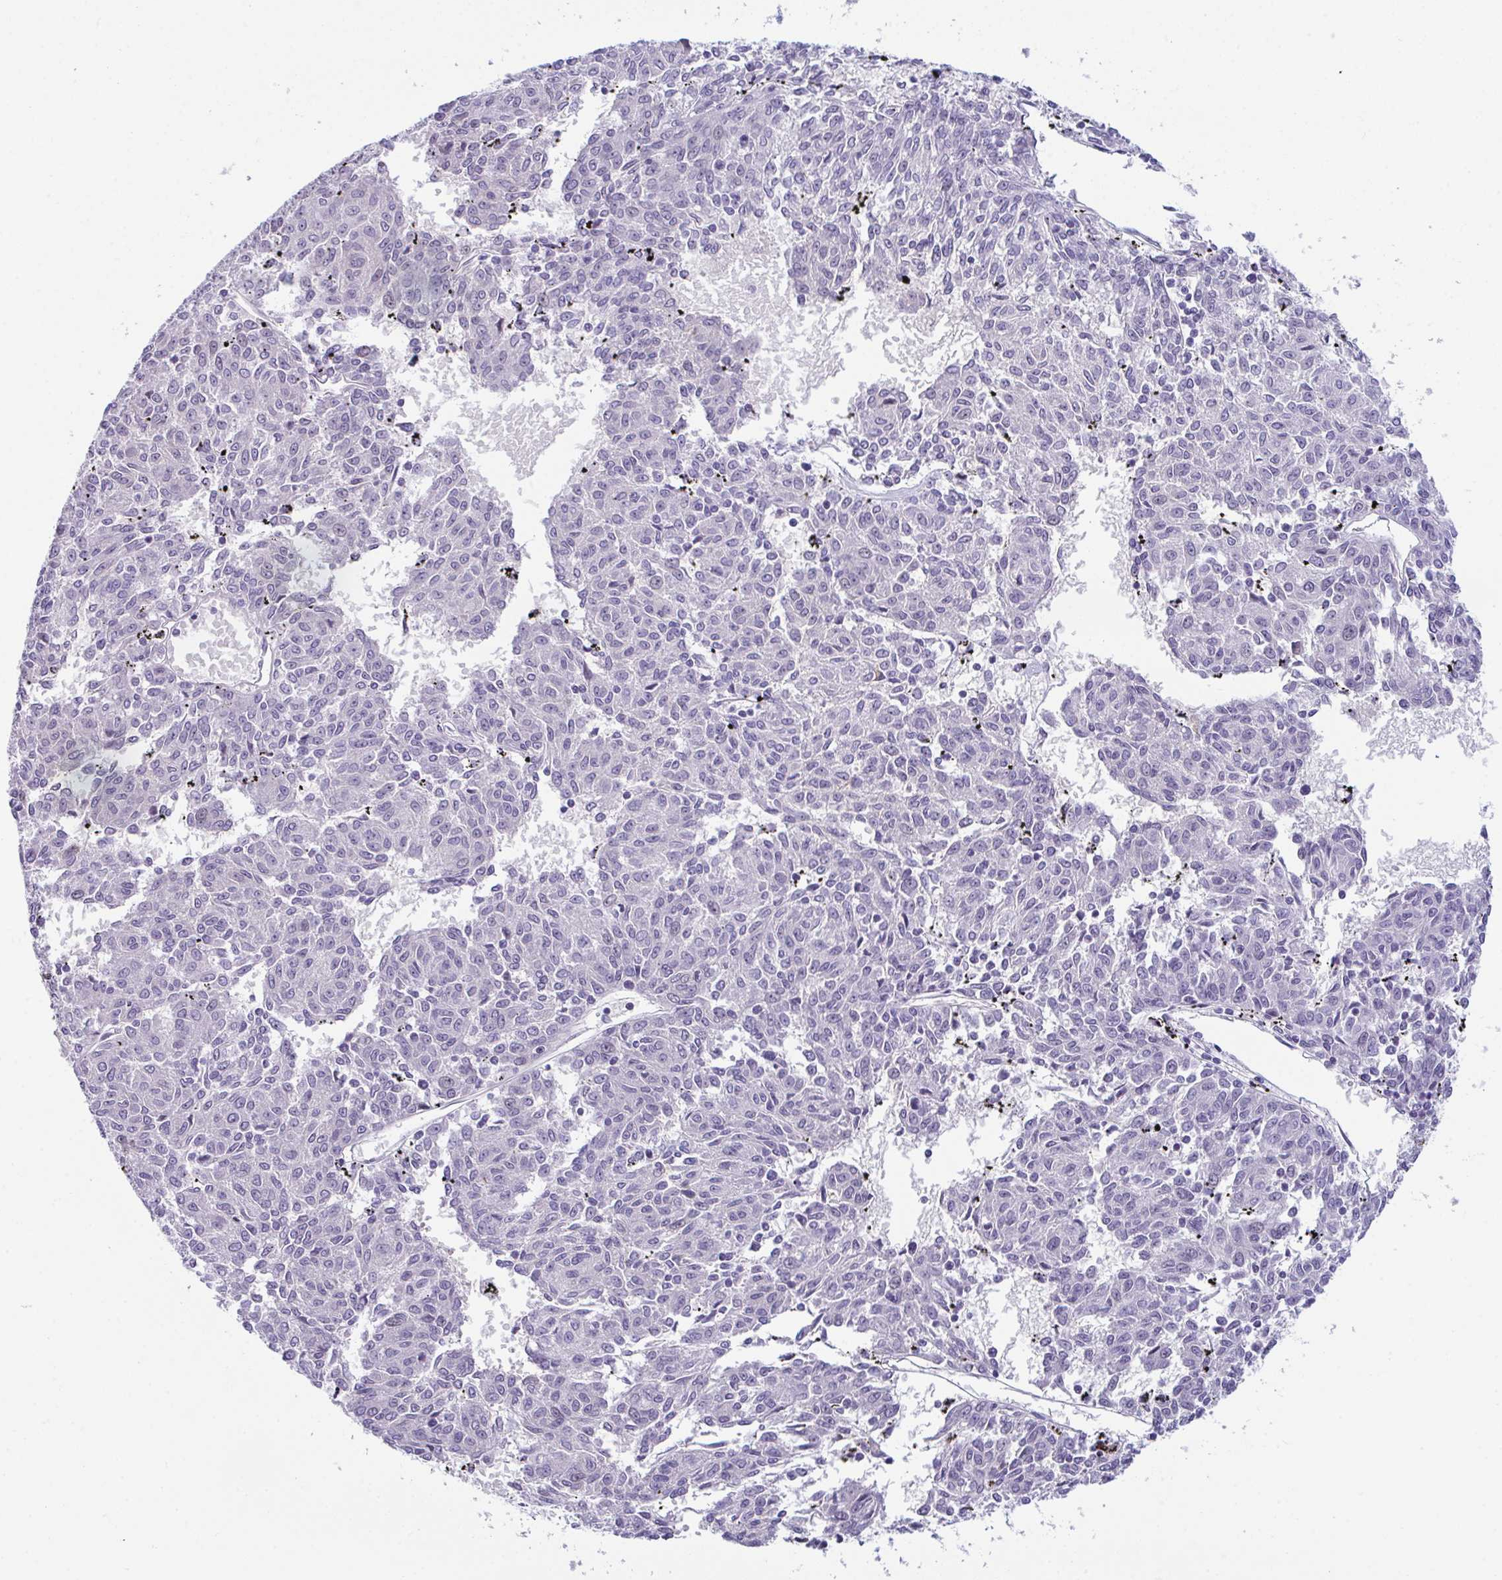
{"staining": {"intensity": "negative", "quantity": "none", "location": "none"}, "tissue": "melanoma", "cell_type": "Tumor cells", "image_type": "cancer", "snomed": [{"axis": "morphology", "description": "Malignant melanoma, NOS"}, {"axis": "topography", "description": "Skin"}], "caption": "Protein analysis of malignant melanoma displays no significant positivity in tumor cells.", "gene": "USP35", "patient": {"sex": "female", "age": 72}}